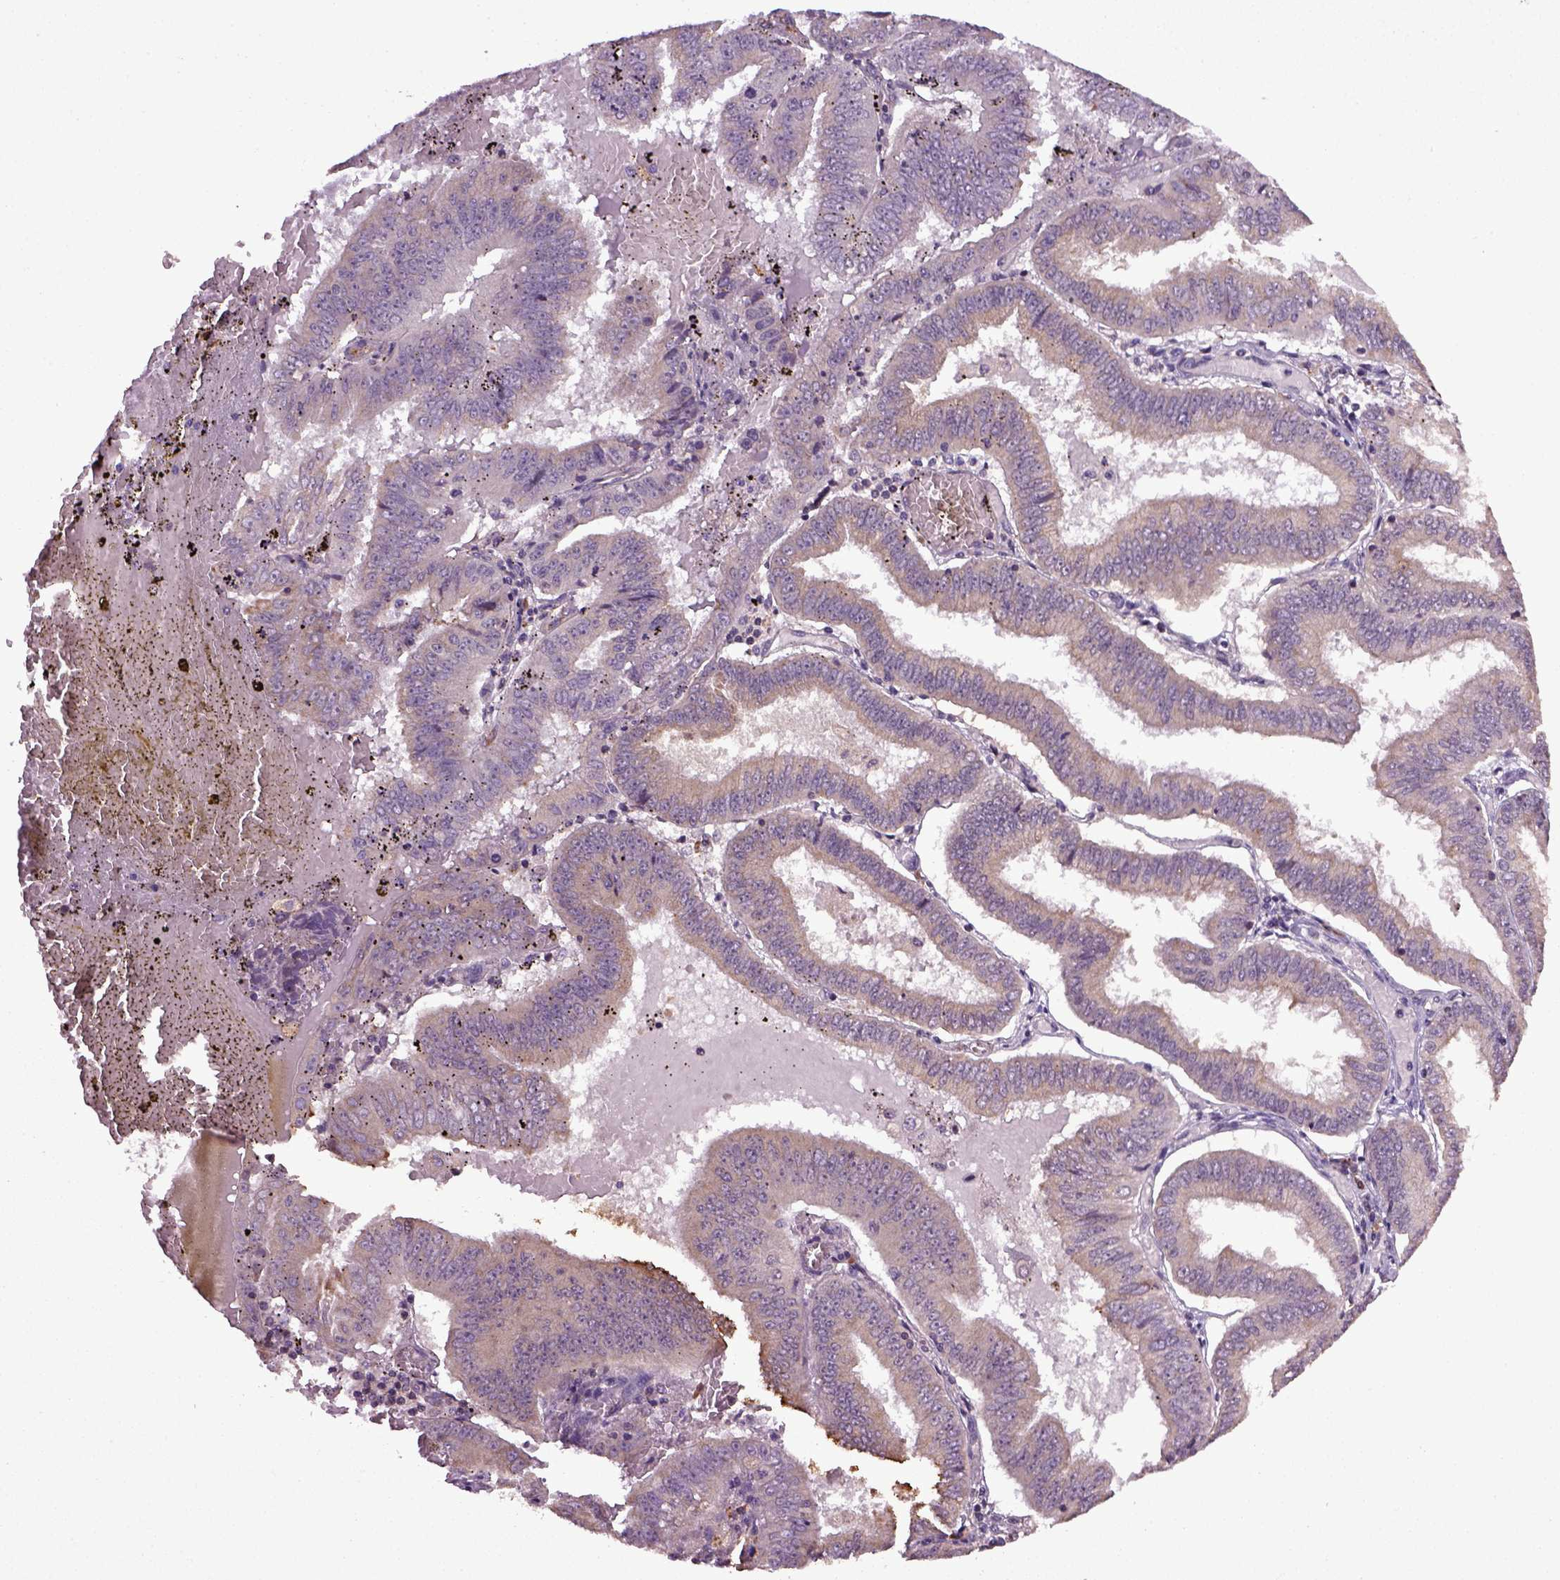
{"staining": {"intensity": "negative", "quantity": "none", "location": "none"}, "tissue": "endometrial cancer", "cell_type": "Tumor cells", "image_type": "cancer", "snomed": [{"axis": "morphology", "description": "Adenocarcinoma, NOS"}, {"axis": "topography", "description": "Endometrium"}], "caption": "Human endometrial cancer (adenocarcinoma) stained for a protein using immunohistochemistry (IHC) exhibits no positivity in tumor cells.", "gene": "TPRG1", "patient": {"sex": "female", "age": 66}}